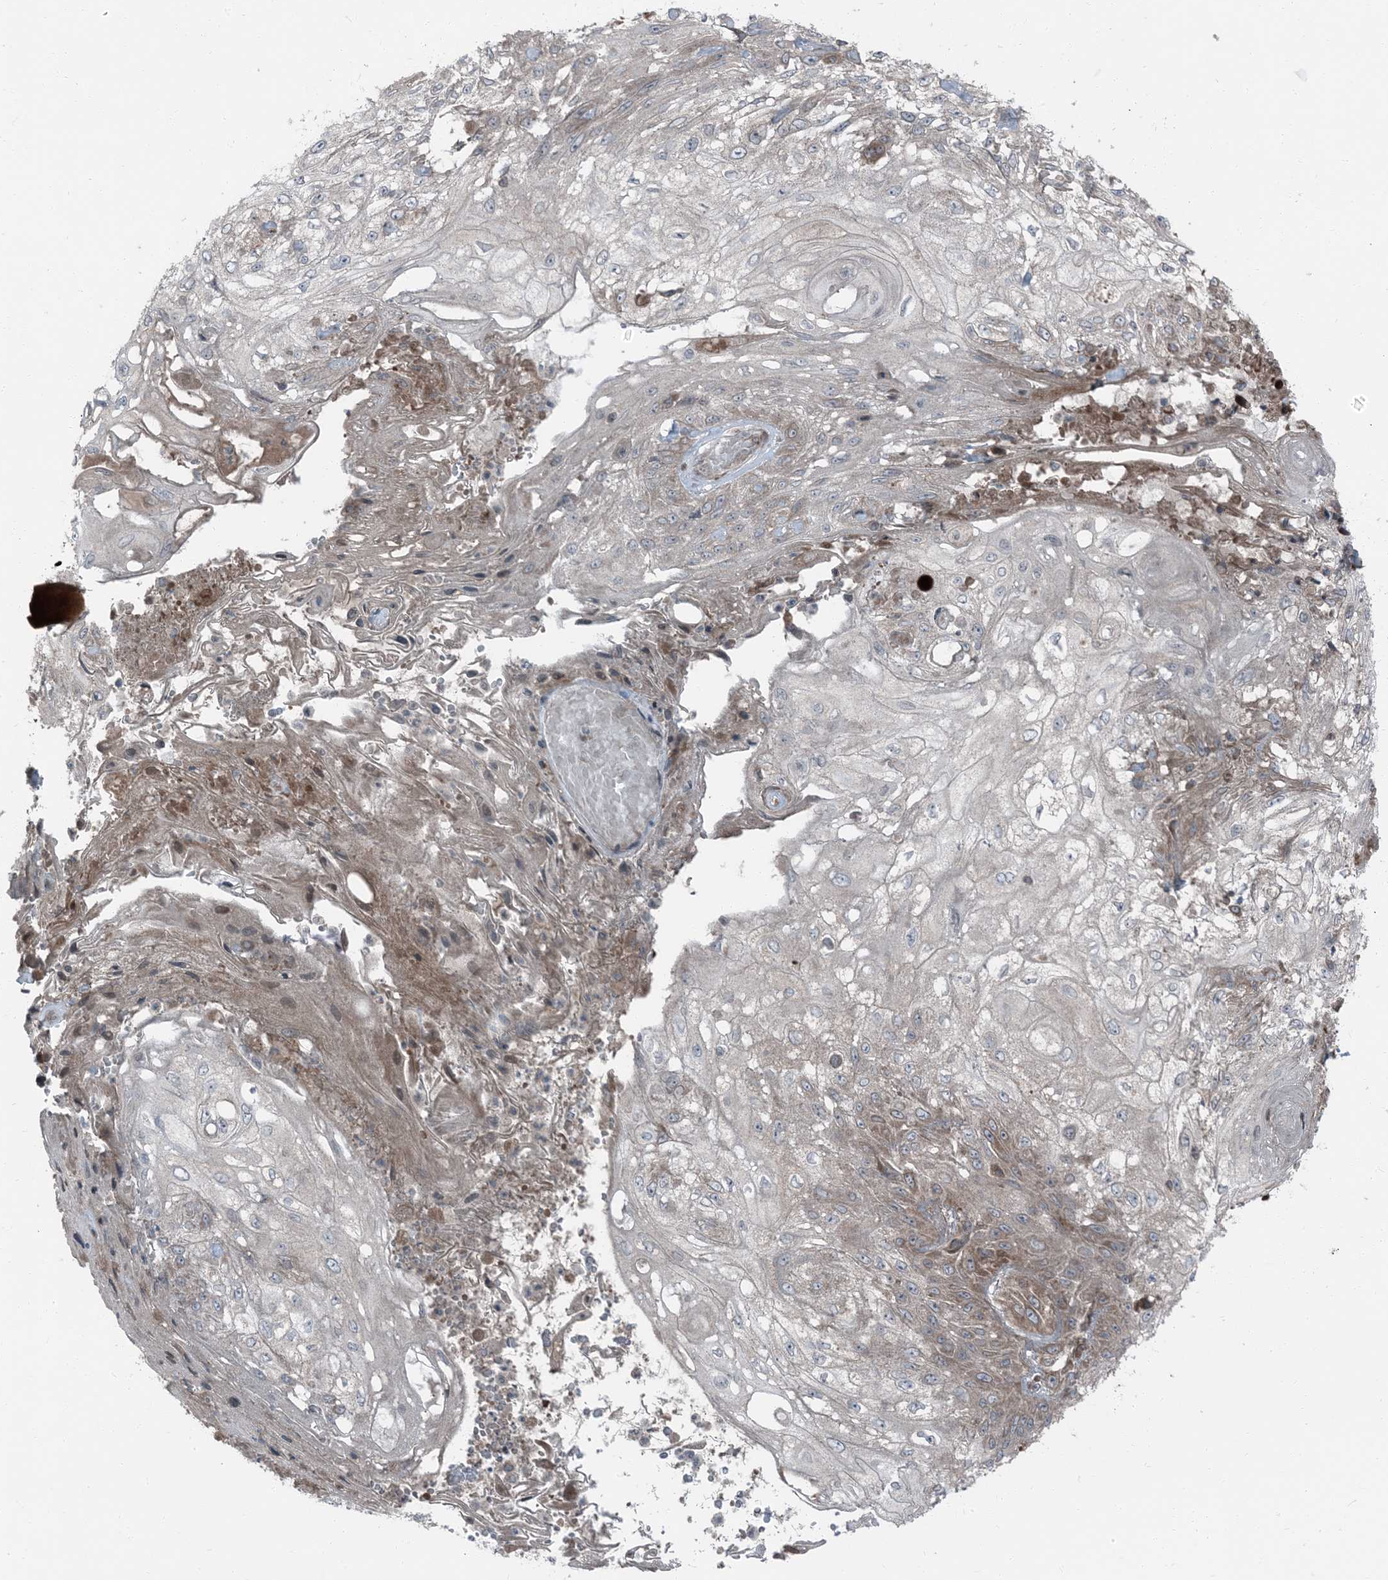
{"staining": {"intensity": "negative", "quantity": "none", "location": "none"}, "tissue": "skin cancer", "cell_type": "Tumor cells", "image_type": "cancer", "snomed": [{"axis": "morphology", "description": "Squamous cell carcinoma, NOS"}, {"axis": "morphology", "description": "Squamous cell carcinoma, metastatic, NOS"}, {"axis": "topography", "description": "Skin"}, {"axis": "topography", "description": "Lymph node"}], "caption": "A histopathology image of human skin squamous cell carcinoma is negative for staining in tumor cells.", "gene": "RAB3GAP1", "patient": {"sex": "male", "age": 75}}